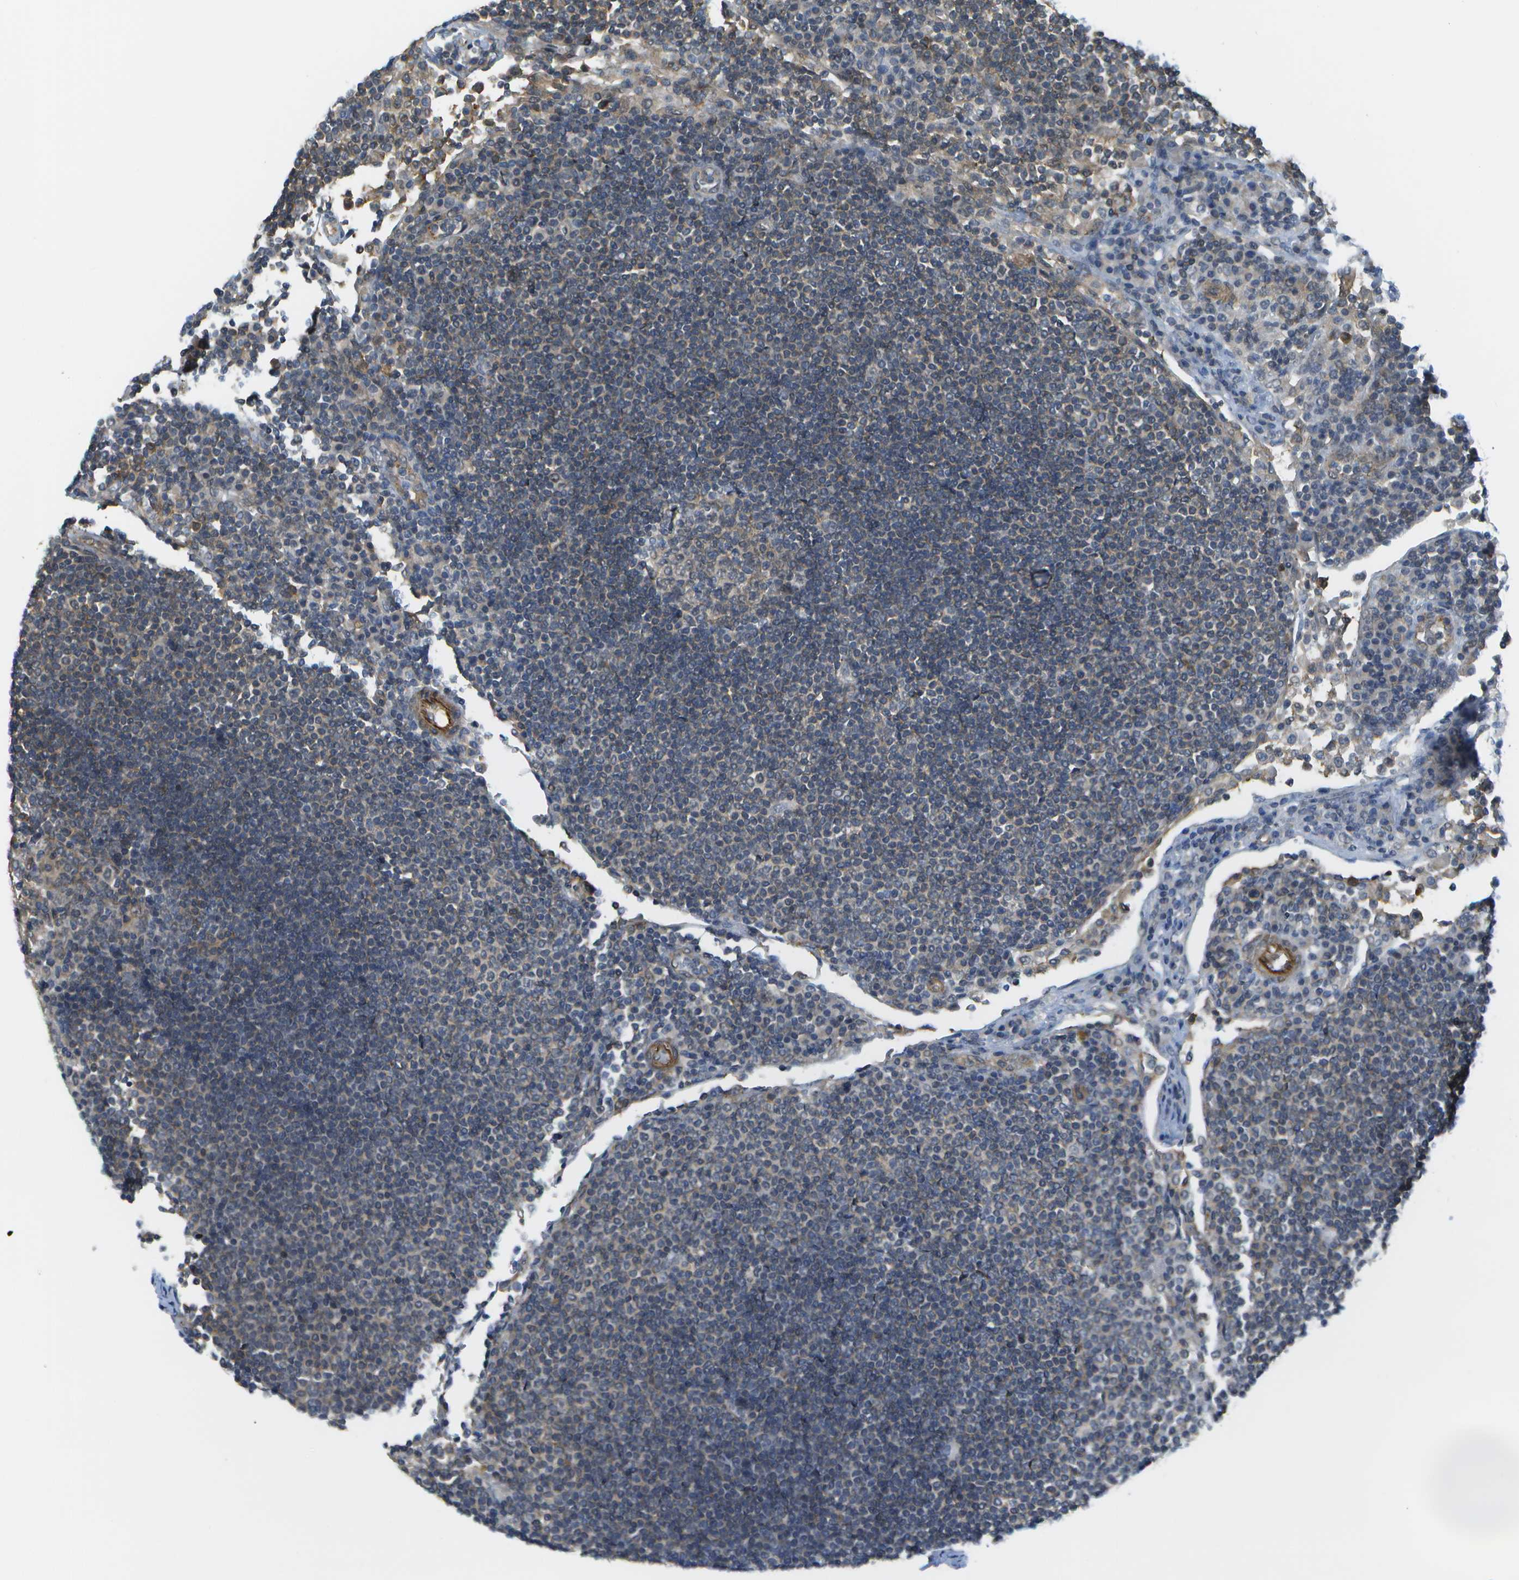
{"staining": {"intensity": "weak", "quantity": "<25%", "location": "cytoplasmic/membranous"}, "tissue": "lymph node", "cell_type": "Germinal center cells", "image_type": "normal", "snomed": [{"axis": "morphology", "description": "Normal tissue, NOS"}, {"axis": "topography", "description": "Lymph node"}], "caption": "Immunohistochemistry (IHC) micrograph of benign lymph node: lymph node stained with DAB reveals no significant protein expression in germinal center cells. (DAB immunohistochemistry, high magnification).", "gene": "KIAA0040", "patient": {"sex": "female", "age": 53}}